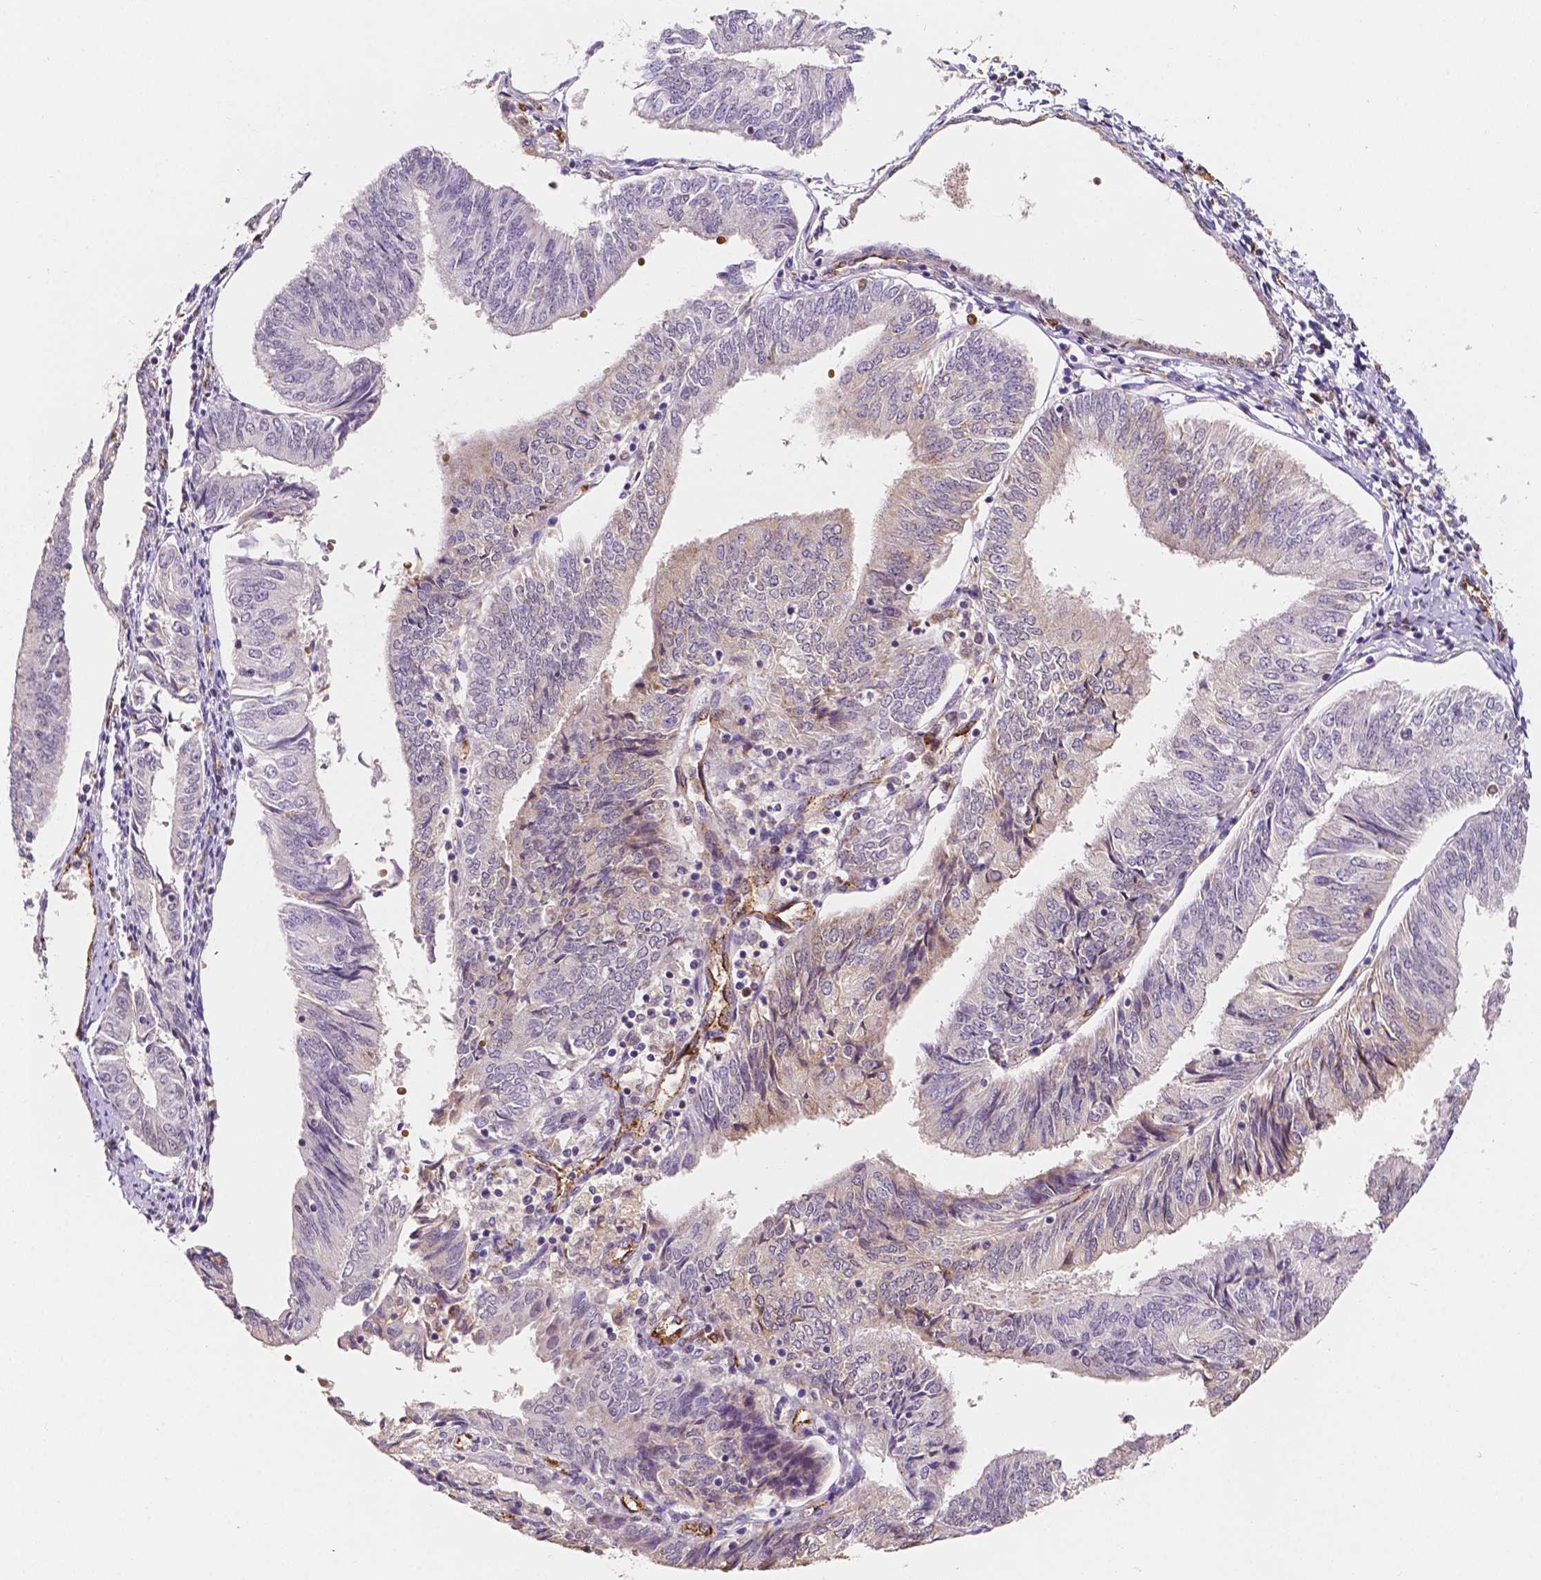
{"staining": {"intensity": "negative", "quantity": "none", "location": "none"}, "tissue": "endometrial cancer", "cell_type": "Tumor cells", "image_type": "cancer", "snomed": [{"axis": "morphology", "description": "Adenocarcinoma, NOS"}, {"axis": "topography", "description": "Endometrium"}], "caption": "An image of human adenocarcinoma (endometrial) is negative for staining in tumor cells. (IHC, brightfield microscopy, high magnification).", "gene": "SLC22A4", "patient": {"sex": "female", "age": 58}}